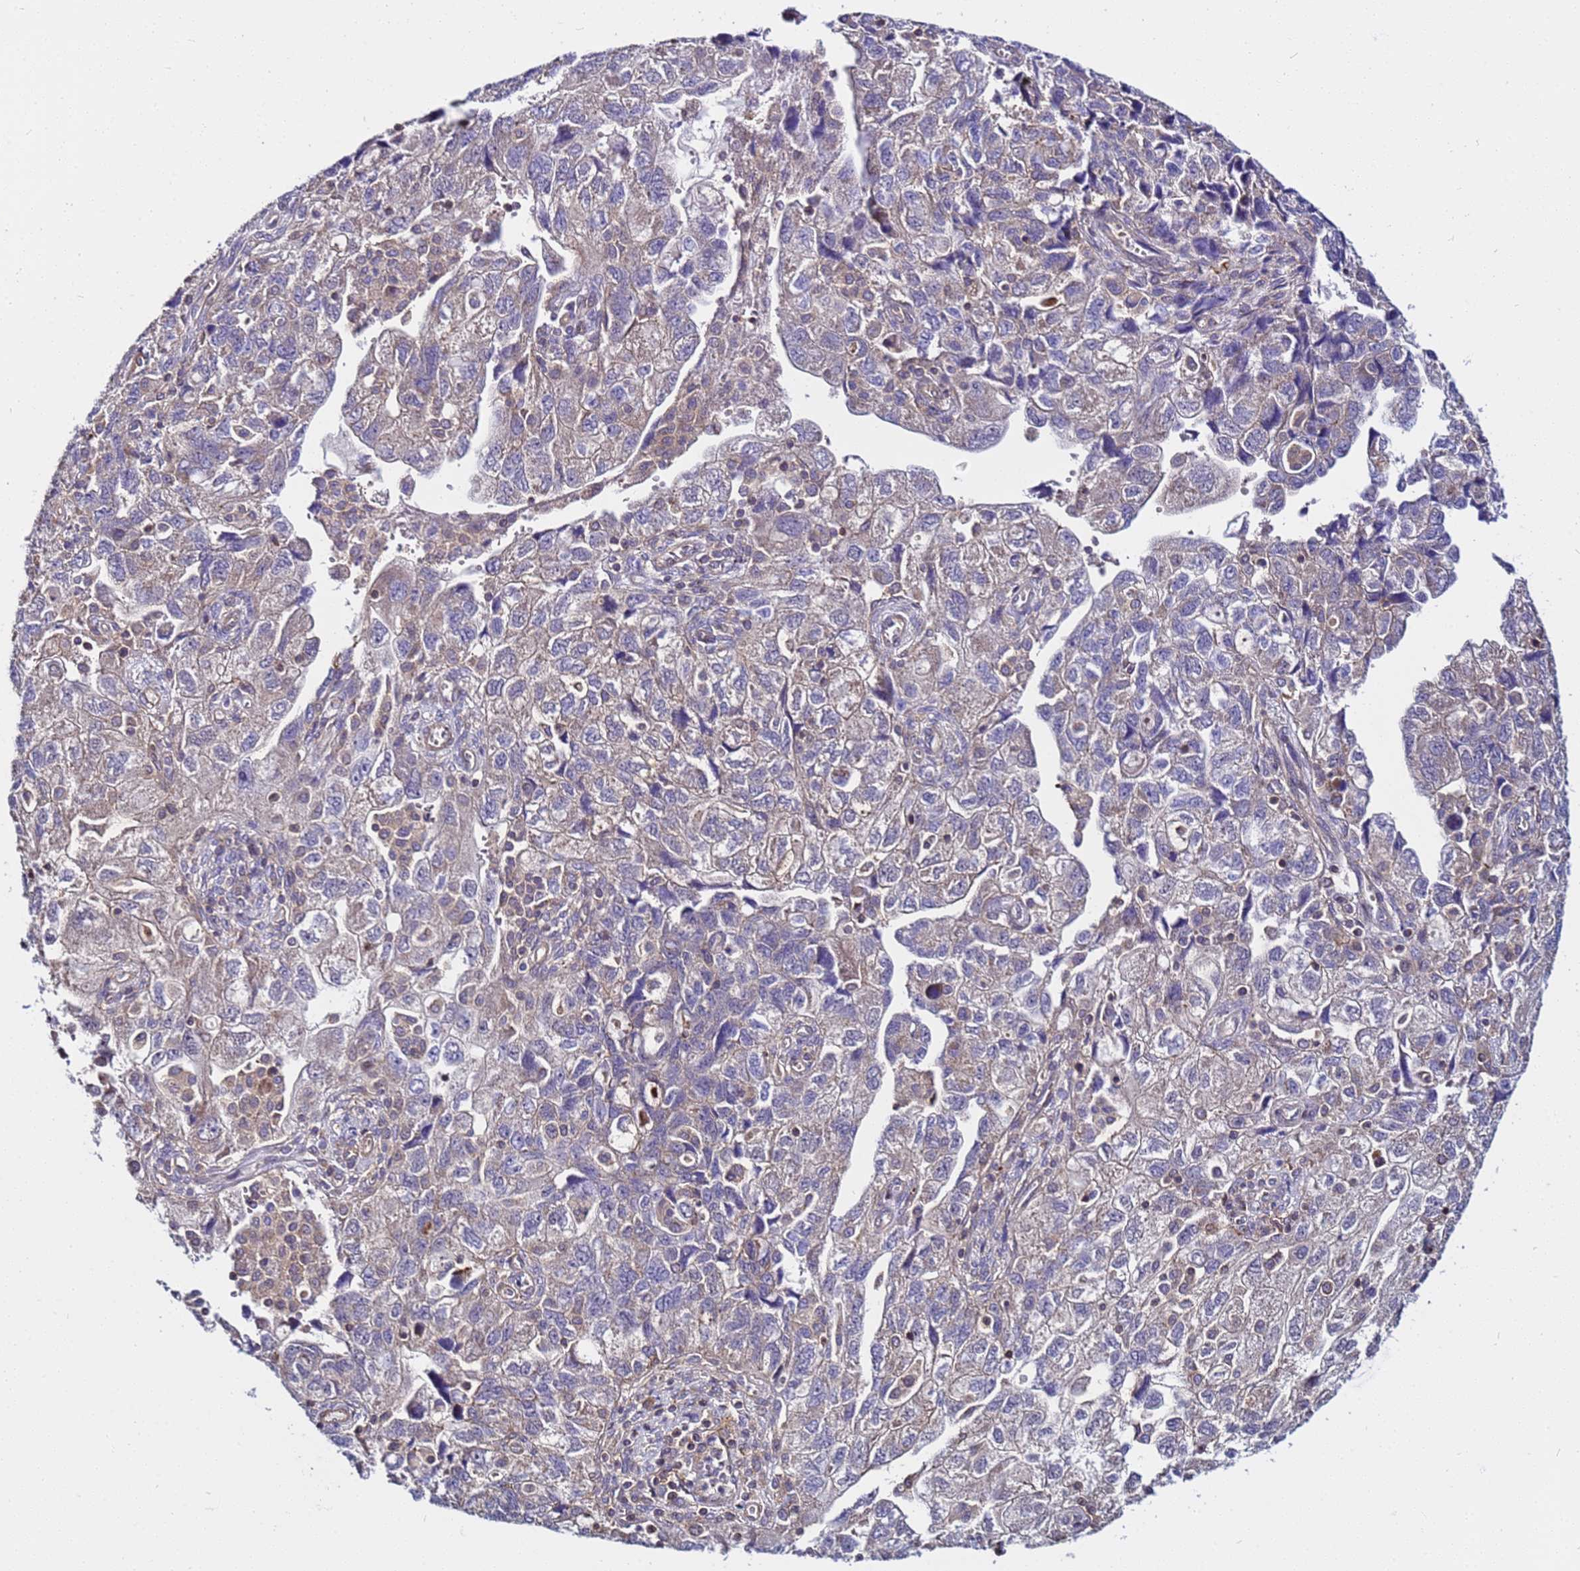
{"staining": {"intensity": "weak", "quantity": "25%-75%", "location": "cytoplasmic/membranous"}, "tissue": "ovarian cancer", "cell_type": "Tumor cells", "image_type": "cancer", "snomed": [{"axis": "morphology", "description": "Carcinoma, NOS"}, {"axis": "morphology", "description": "Cystadenocarcinoma, serous, NOS"}, {"axis": "topography", "description": "Ovary"}], "caption": "Protein expression analysis of human ovarian cancer (carcinoma) reveals weak cytoplasmic/membranous staining in about 25%-75% of tumor cells.", "gene": "STK38", "patient": {"sex": "female", "age": 69}}